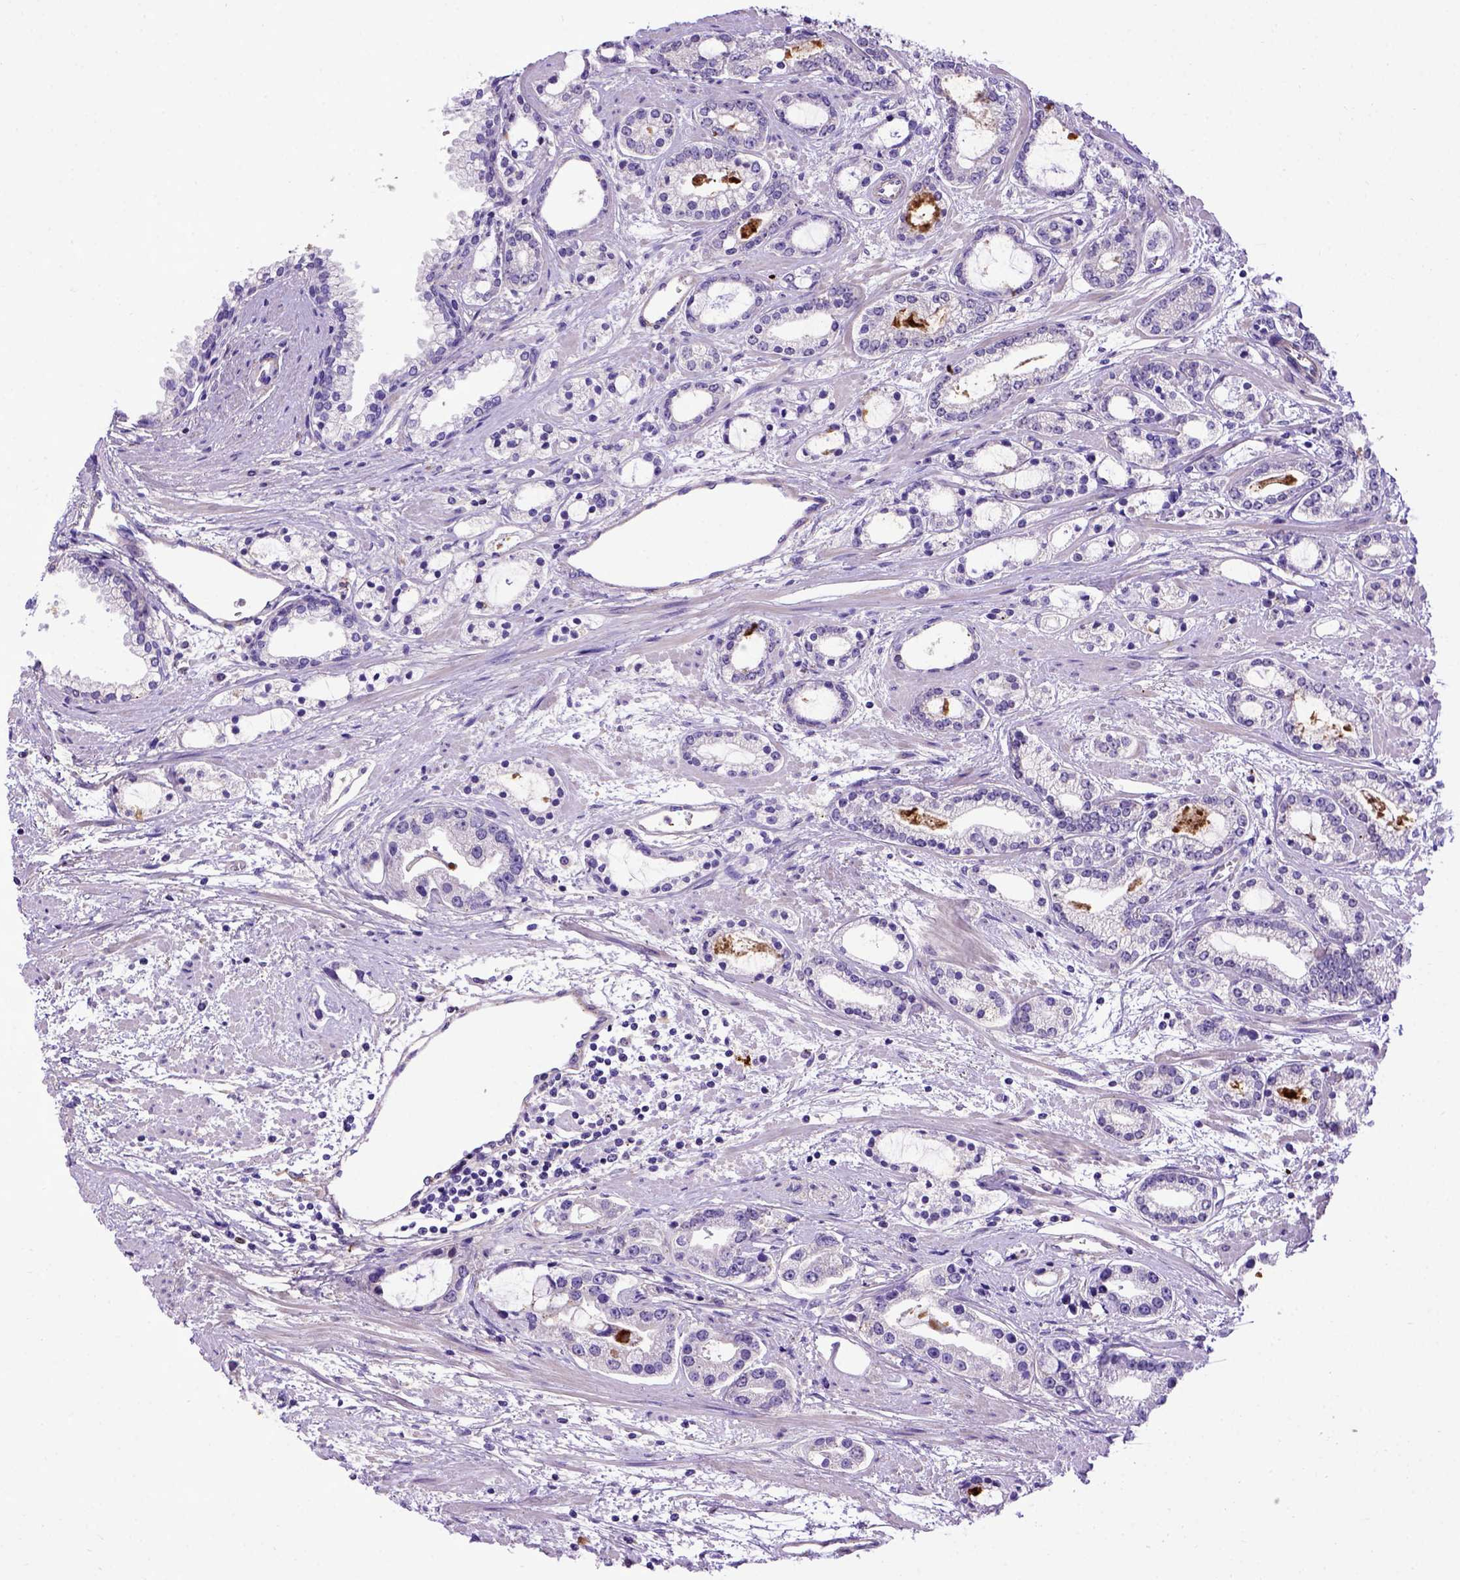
{"staining": {"intensity": "negative", "quantity": "none", "location": "none"}, "tissue": "prostate cancer", "cell_type": "Tumor cells", "image_type": "cancer", "snomed": [{"axis": "morphology", "description": "Adenocarcinoma, Medium grade"}, {"axis": "topography", "description": "Prostate"}], "caption": "There is no significant expression in tumor cells of prostate adenocarcinoma (medium-grade).", "gene": "ADAM12", "patient": {"sex": "male", "age": 57}}